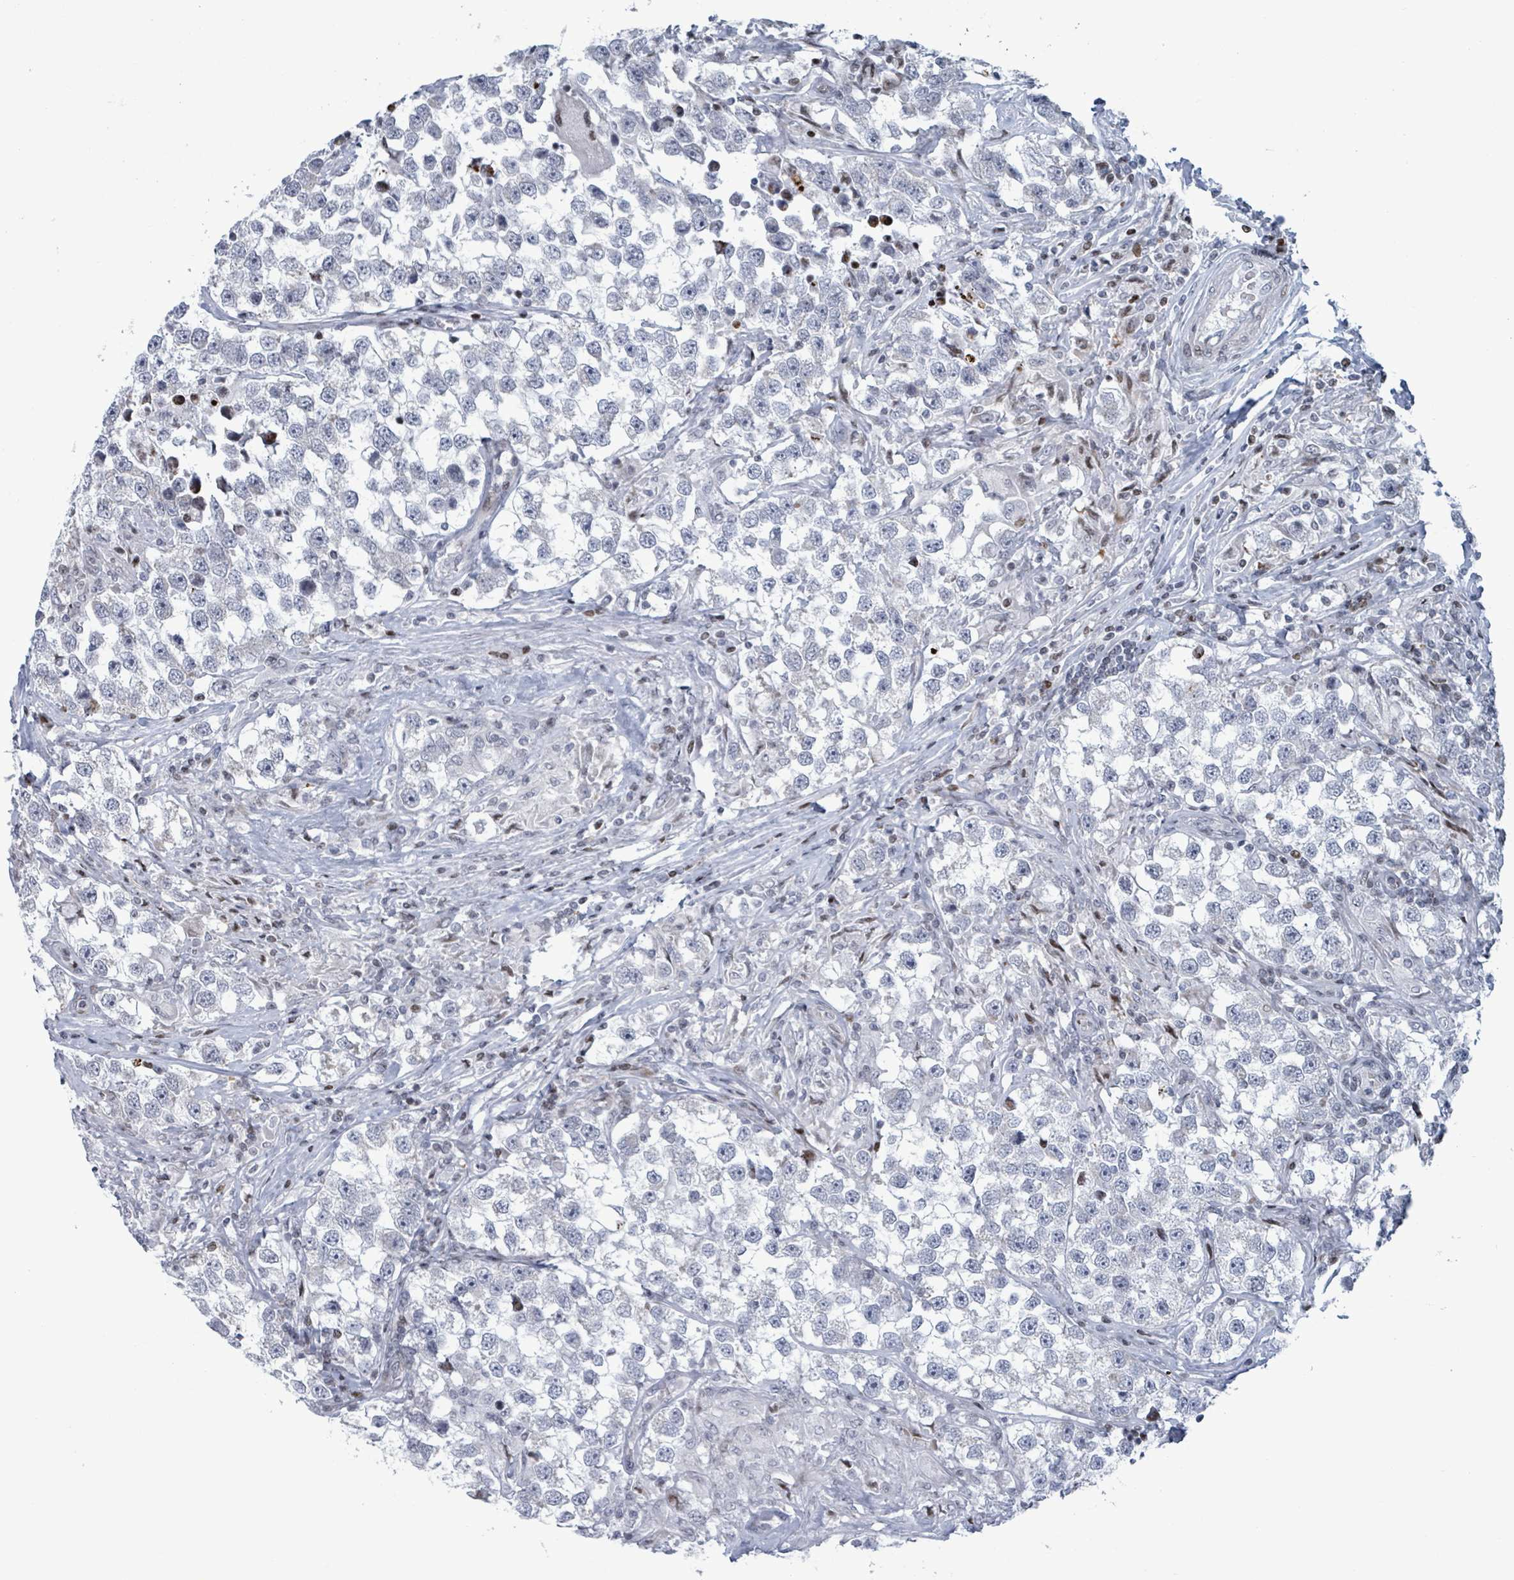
{"staining": {"intensity": "negative", "quantity": "none", "location": "none"}, "tissue": "testis cancer", "cell_type": "Tumor cells", "image_type": "cancer", "snomed": [{"axis": "morphology", "description": "Seminoma, NOS"}, {"axis": "topography", "description": "Testis"}], "caption": "Testis cancer (seminoma) was stained to show a protein in brown. There is no significant staining in tumor cells.", "gene": "FNDC4", "patient": {"sex": "male", "age": 46}}